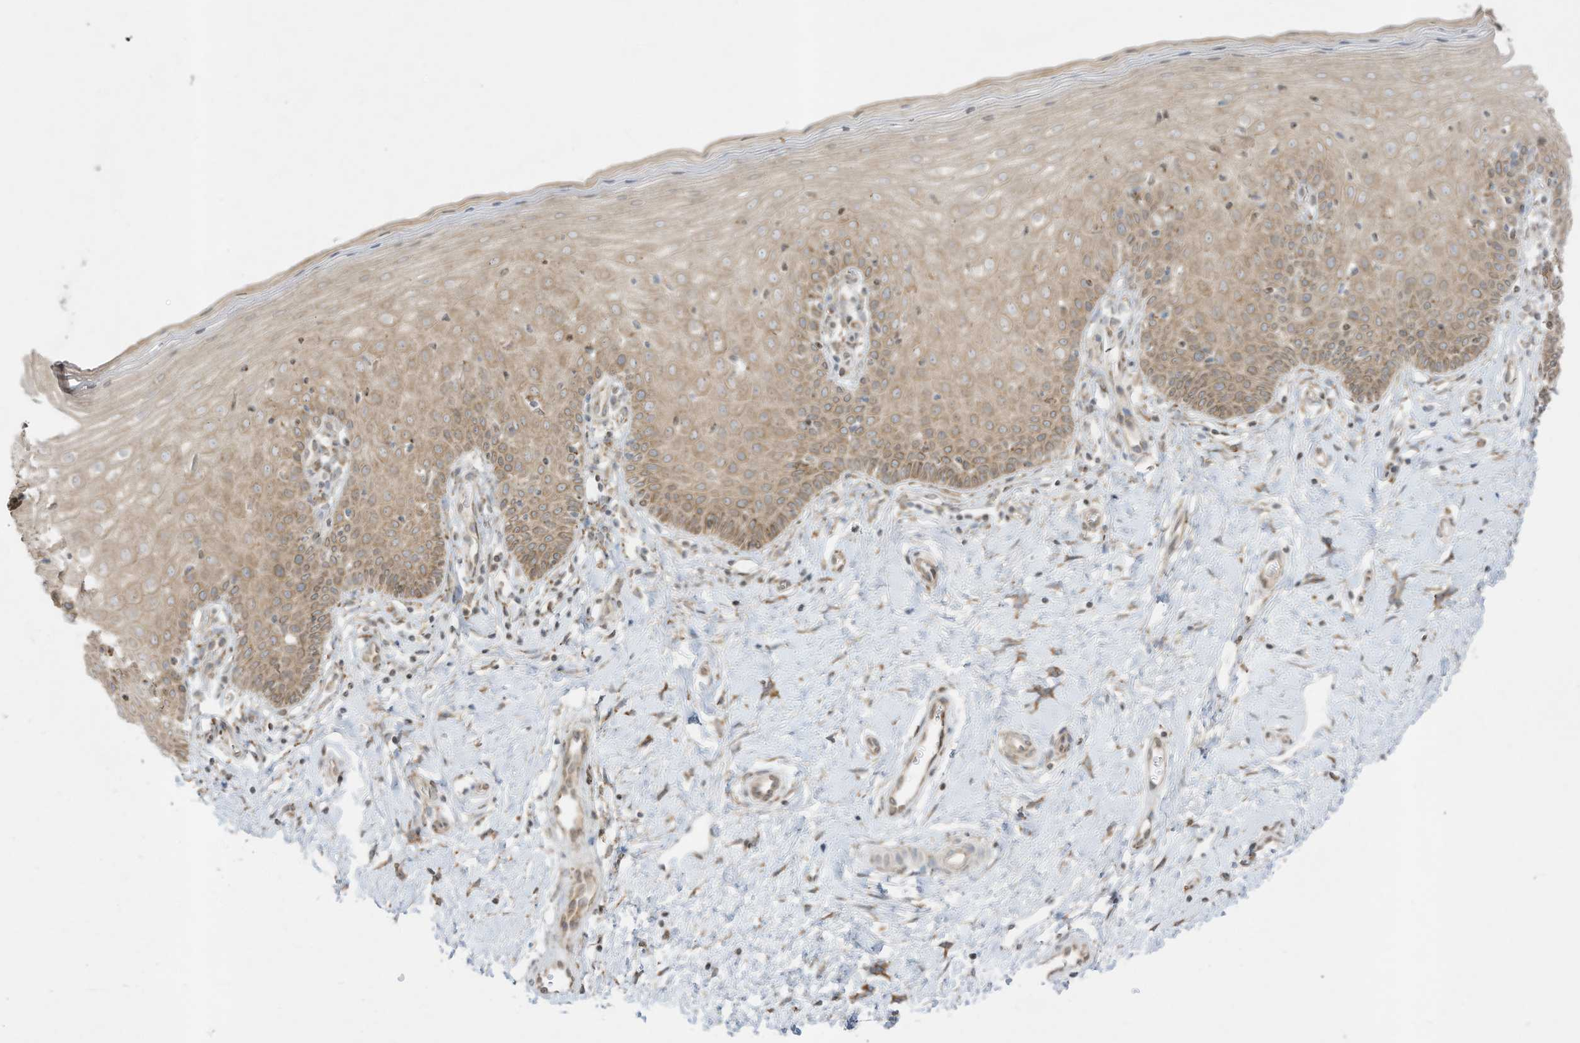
{"staining": {"intensity": "weak", "quantity": ">75%", "location": "cytoplasmic/membranous"}, "tissue": "cervix", "cell_type": "Glandular cells", "image_type": "normal", "snomed": [{"axis": "morphology", "description": "Normal tissue, NOS"}, {"axis": "topography", "description": "Cervix"}], "caption": "Immunohistochemical staining of normal human cervix demonstrates >75% levels of weak cytoplasmic/membranous protein staining in approximately >75% of glandular cells.", "gene": "PTK6", "patient": {"sex": "female", "age": 36}}